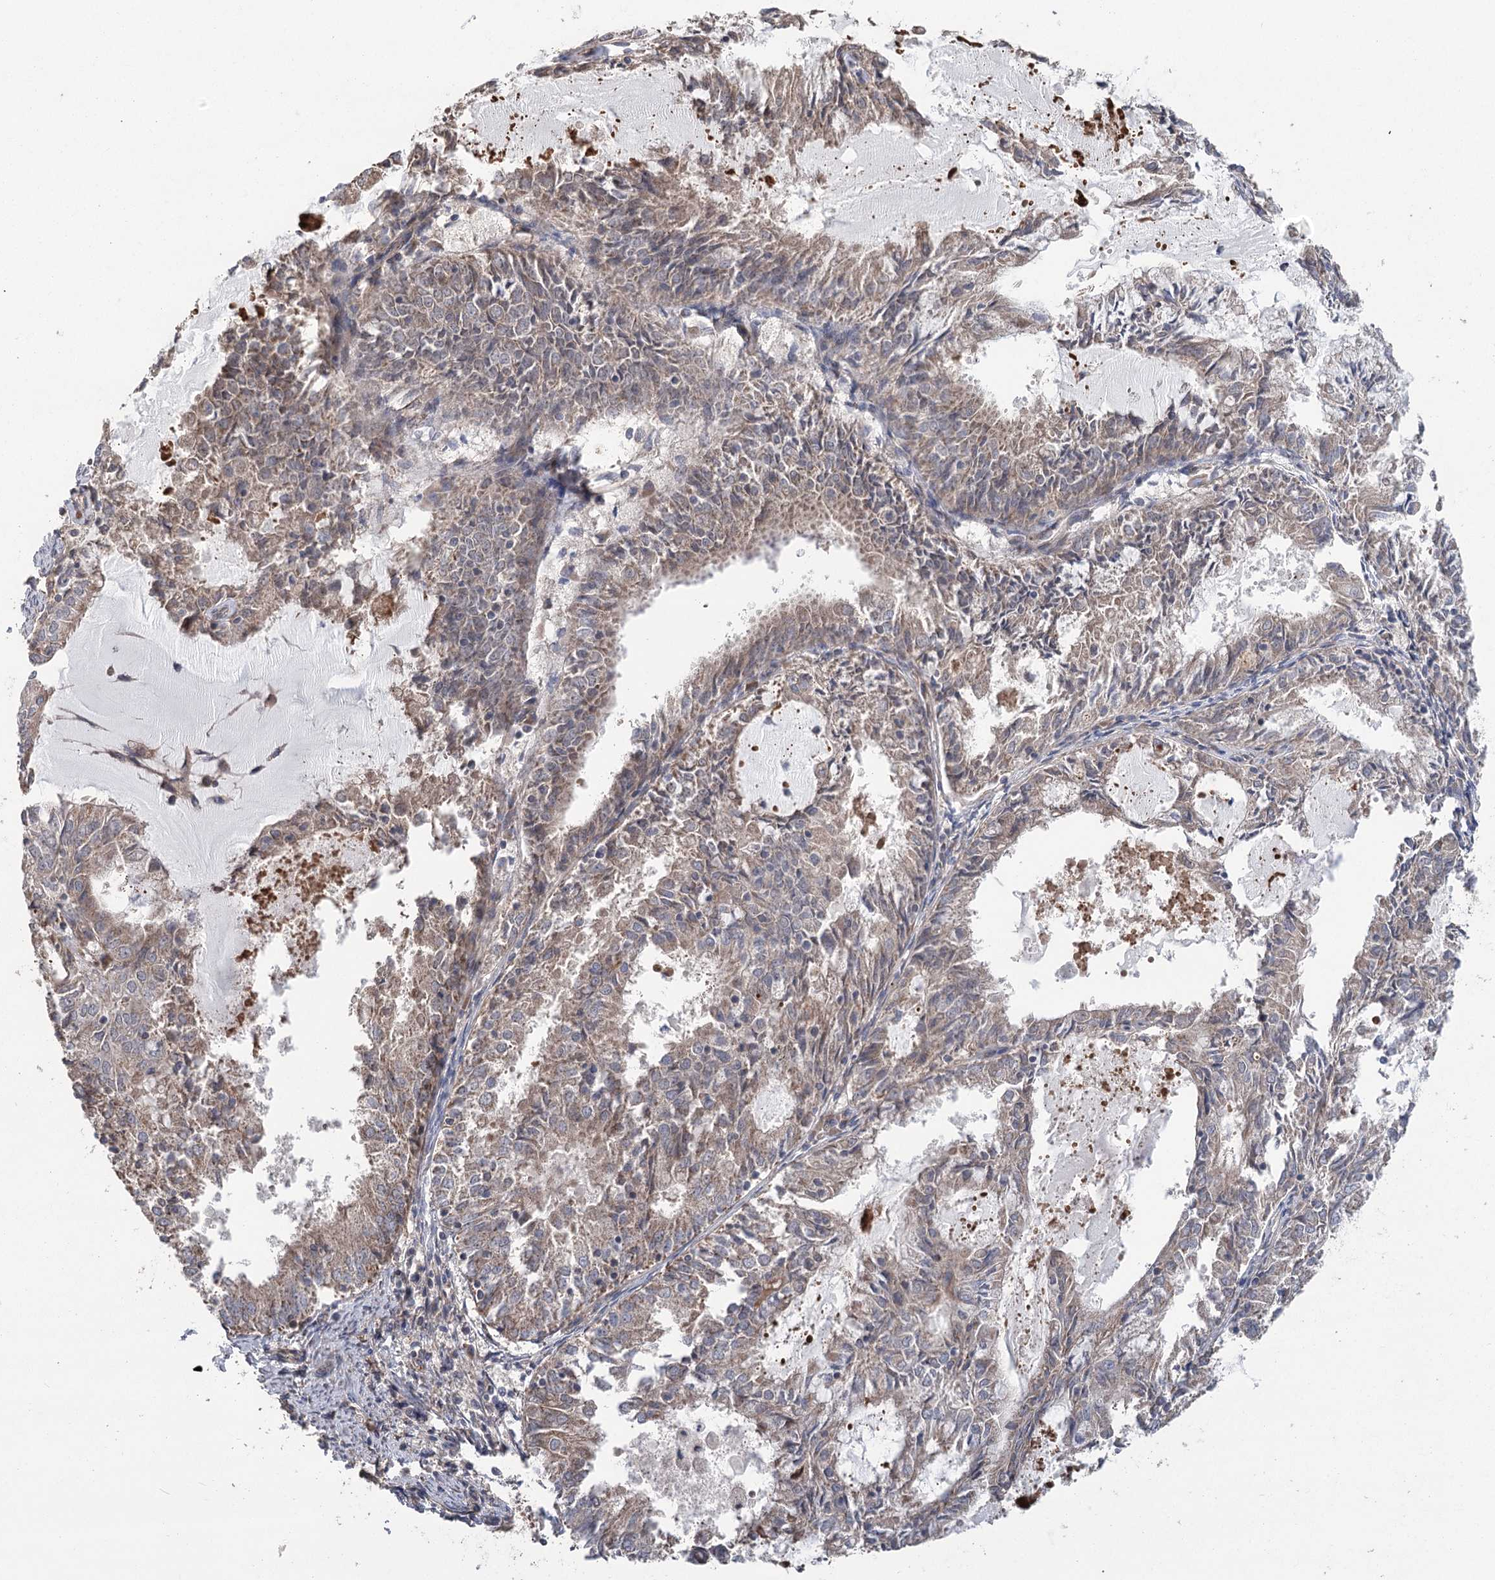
{"staining": {"intensity": "moderate", "quantity": ">75%", "location": "cytoplasmic/membranous"}, "tissue": "endometrial cancer", "cell_type": "Tumor cells", "image_type": "cancer", "snomed": [{"axis": "morphology", "description": "Adenocarcinoma, NOS"}, {"axis": "topography", "description": "Endometrium"}], "caption": "Immunohistochemical staining of human endometrial cancer (adenocarcinoma) demonstrates medium levels of moderate cytoplasmic/membranous expression in approximately >75% of tumor cells.", "gene": "RWDD4", "patient": {"sex": "female", "age": 57}}